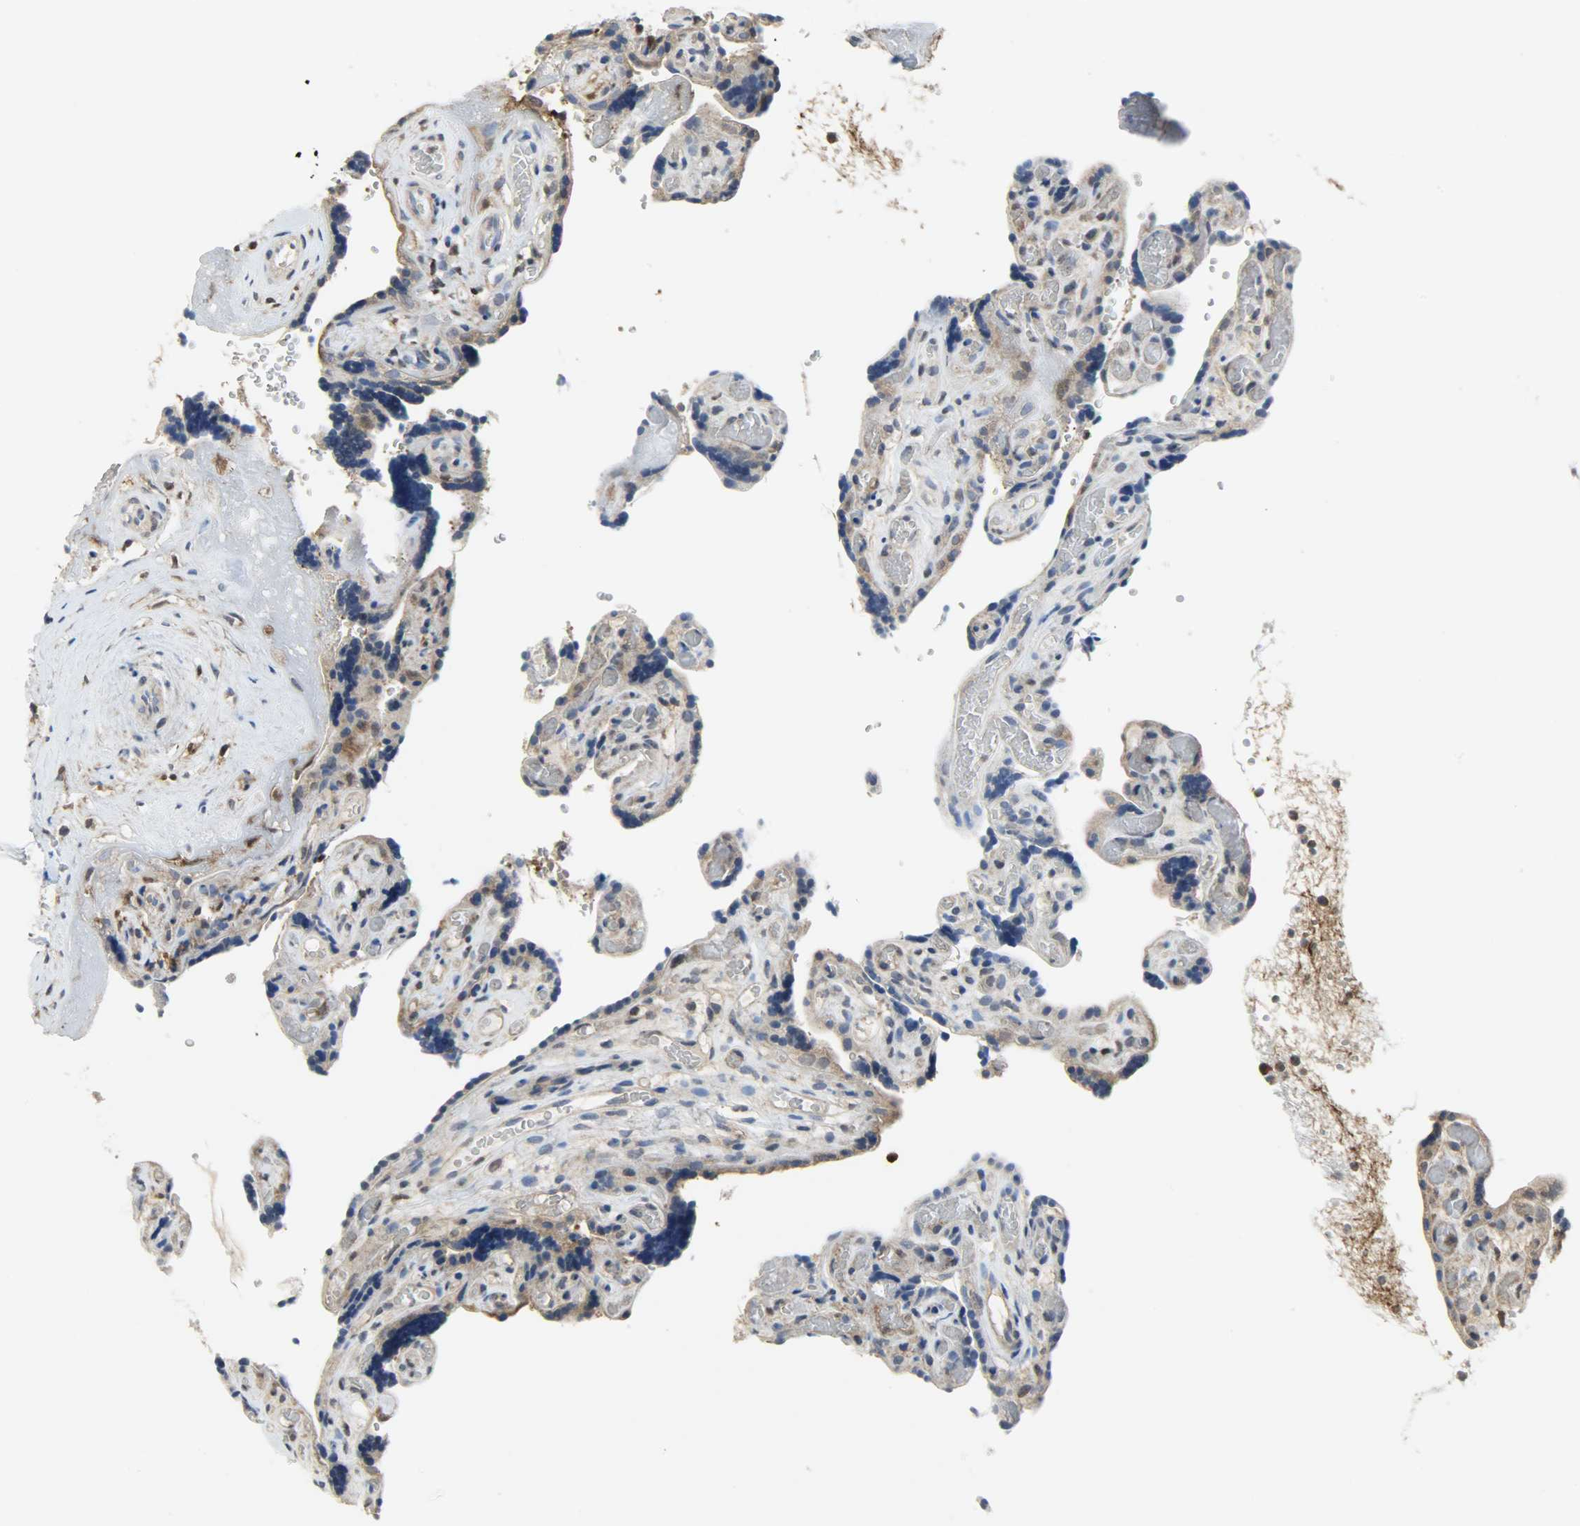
{"staining": {"intensity": "negative", "quantity": "none", "location": "none"}, "tissue": "placenta", "cell_type": "Decidual cells", "image_type": "normal", "snomed": [{"axis": "morphology", "description": "Normal tissue, NOS"}, {"axis": "topography", "description": "Placenta"}], "caption": "The immunohistochemistry (IHC) photomicrograph has no significant positivity in decidual cells of placenta.", "gene": "TRIM21", "patient": {"sex": "female", "age": 30}}